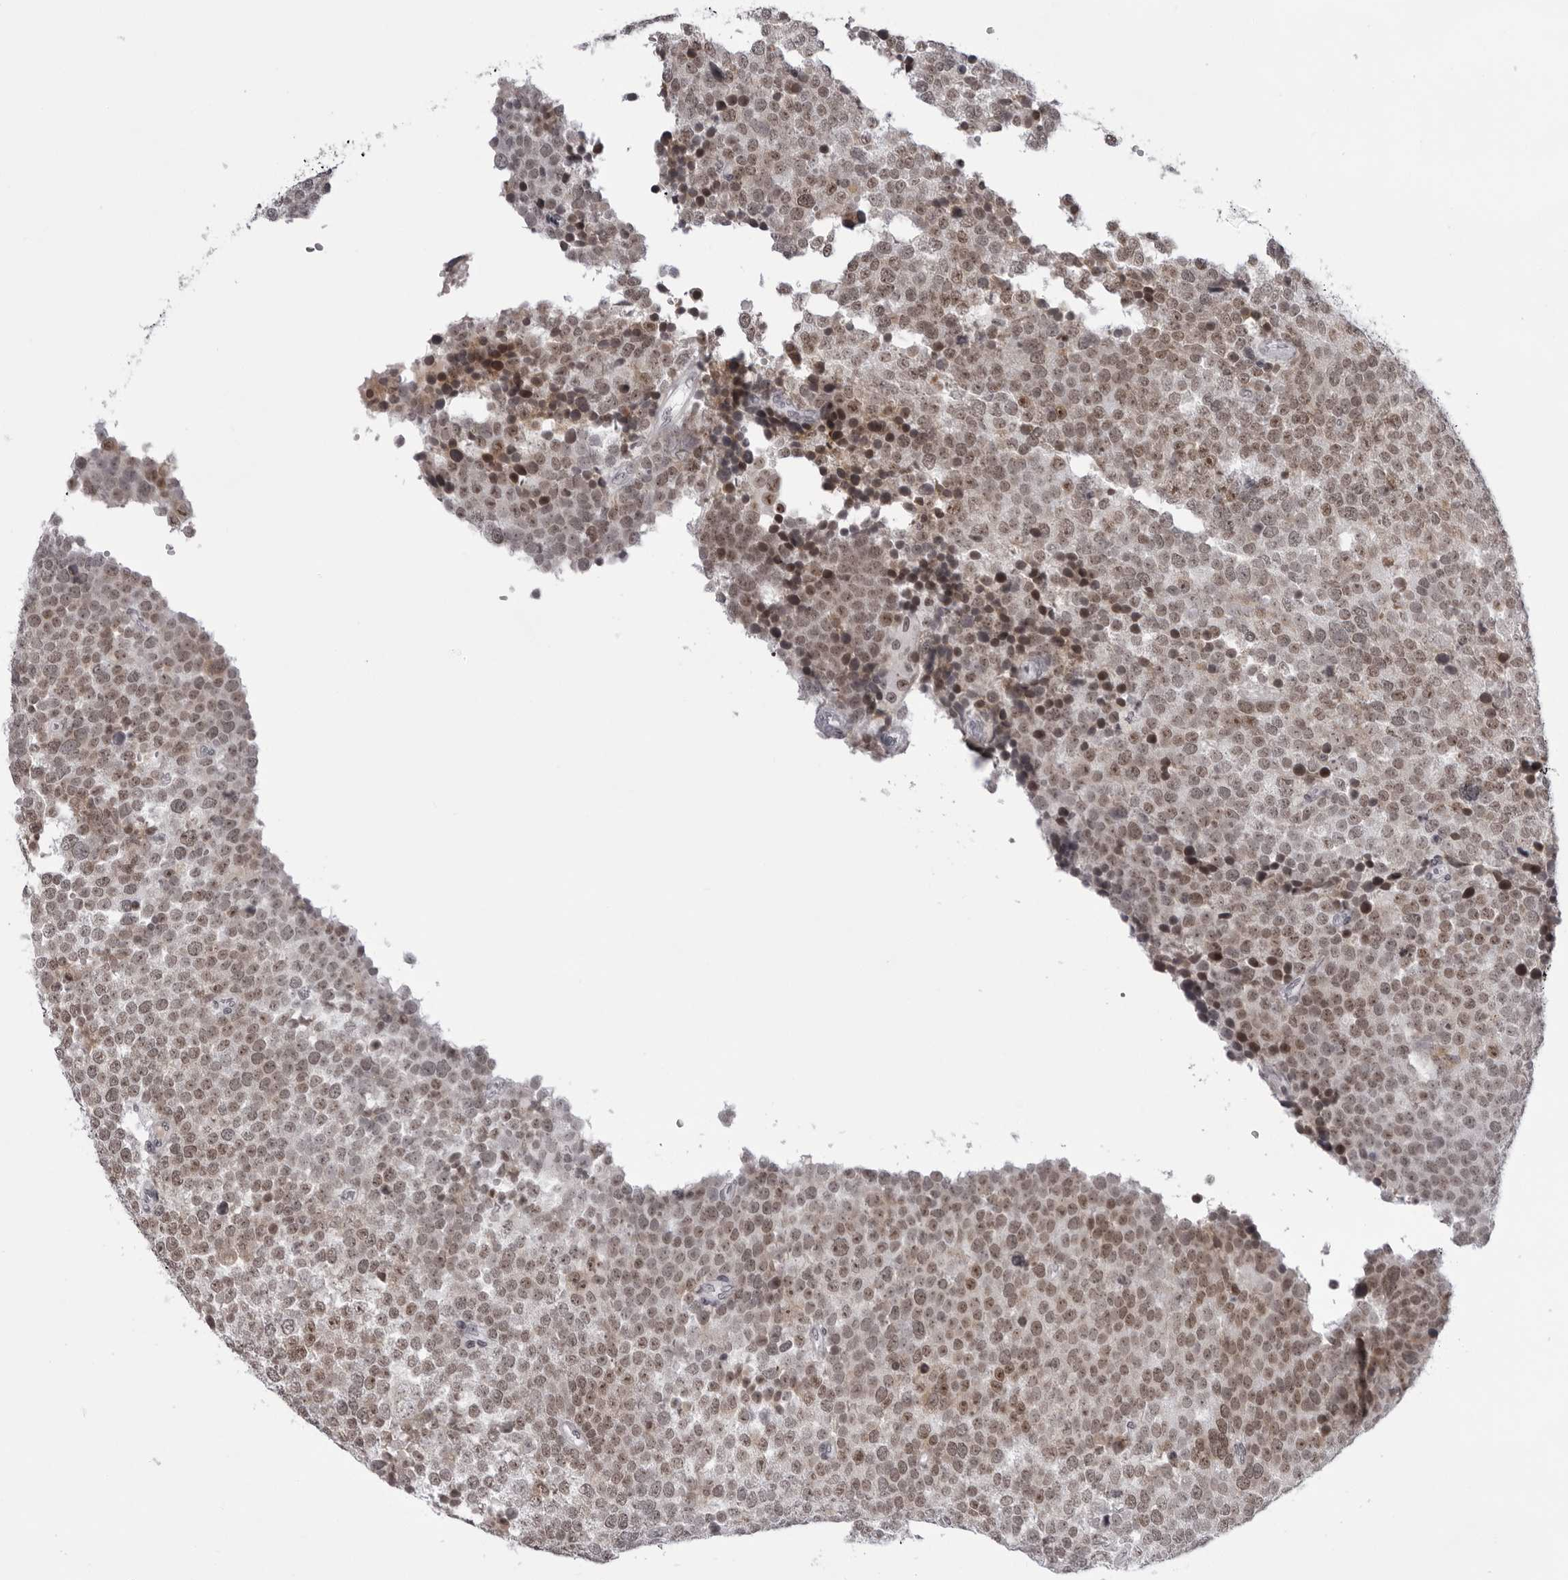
{"staining": {"intensity": "moderate", "quantity": ">75%", "location": "nuclear"}, "tissue": "testis cancer", "cell_type": "Tumor cells", "image_type": "cancer", "snomed": [{"axis": "morphology", "description": "Seminoma, NOS"}, {"axis": "topography", "description": "Testis"}], "caption": "Immunohistochemical staining of human testis cancer (seminoma) demonstrates medium levels of moderate nuclear protein expression in approximately >75% of tumor cells.", "gene": "EXOSC10", "patient": {"sex": "male", "age": 71}}